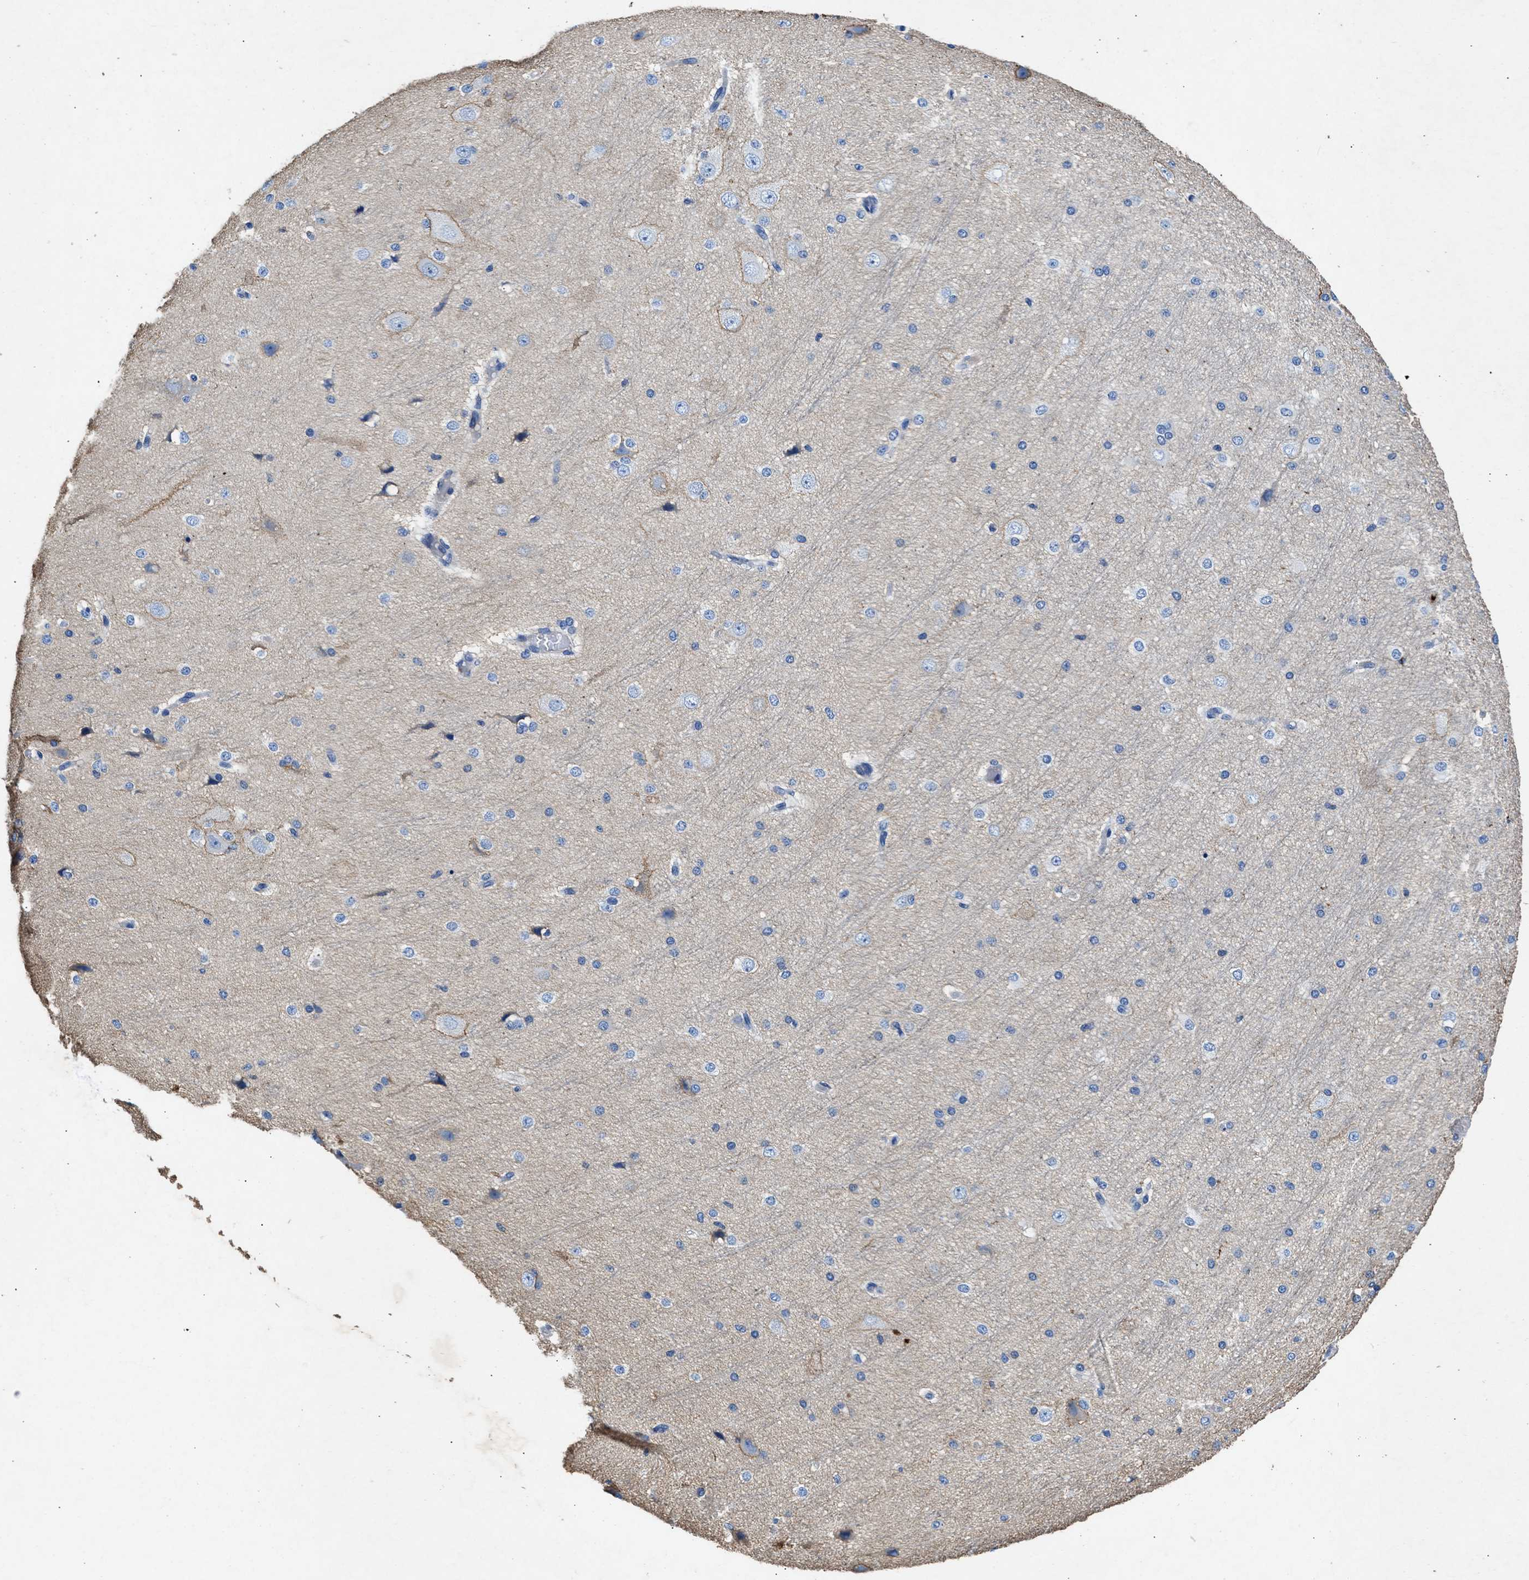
{"staining": {"intensity": "negative", "quantity": "none", "location": "none"}, "tissue": "cerebral cortex", "cell_type": "Endothelial cells", "image_type": "normal", "snomed": [{"axis": "morphology", "description": "Normal tissue, NOS"}, {"axis": "morphology", "description": "Developmental malformation"}, {"axis": "topography", "description": "Cerebral cortex"}], "caption": "This is an immunohistochemistry photomicrograph of unremarkable human cerebral cortex. There is no expression in endothelial cells.", "gene": "KCNQ4", "patient": {"sex": "female", "age": 30}}